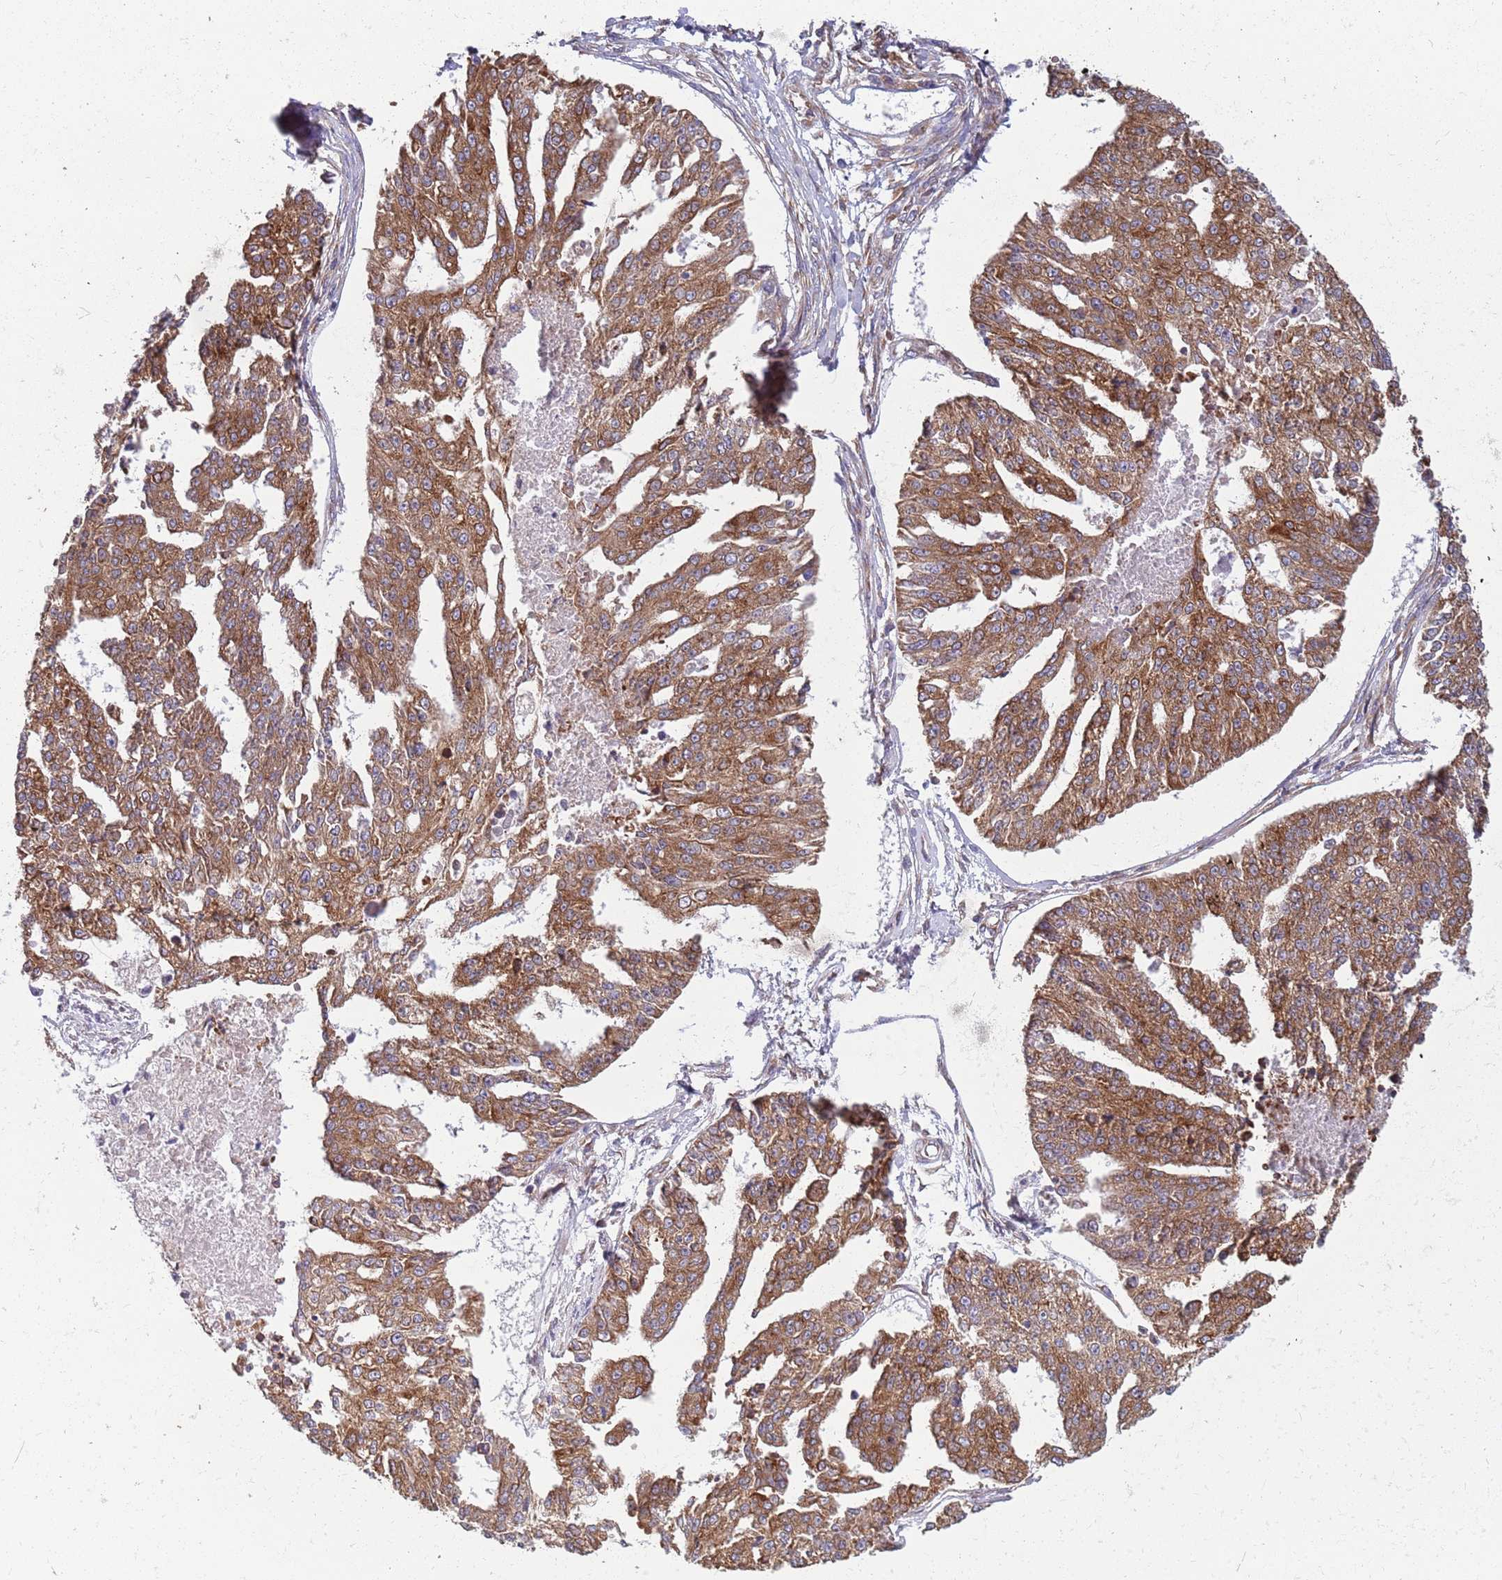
{"staining": {"intensity": "moderate", "quantity": ">75%", "location": "cytoplasmic/membranous"}, "tissue": "ovarian cancer", "cell_type": "Tumor cells", "image_type": "cancer", "snomed": [{"axis": "morphology", "description": "Cystadenocarcinoma, serous, NOS"}, {"axis": "topography", "description": "Ovary"}], "caption": "This photomicrograph reveals immunohistochemistry (IHC) staining of human ovarian serous cystadenocarcinoma, with medium moderate cytoplasmic/membranous expression in about >75% of tumor cells.", "gene": "ARMCX6", "patient": {"sex": "female", "age": 58}}